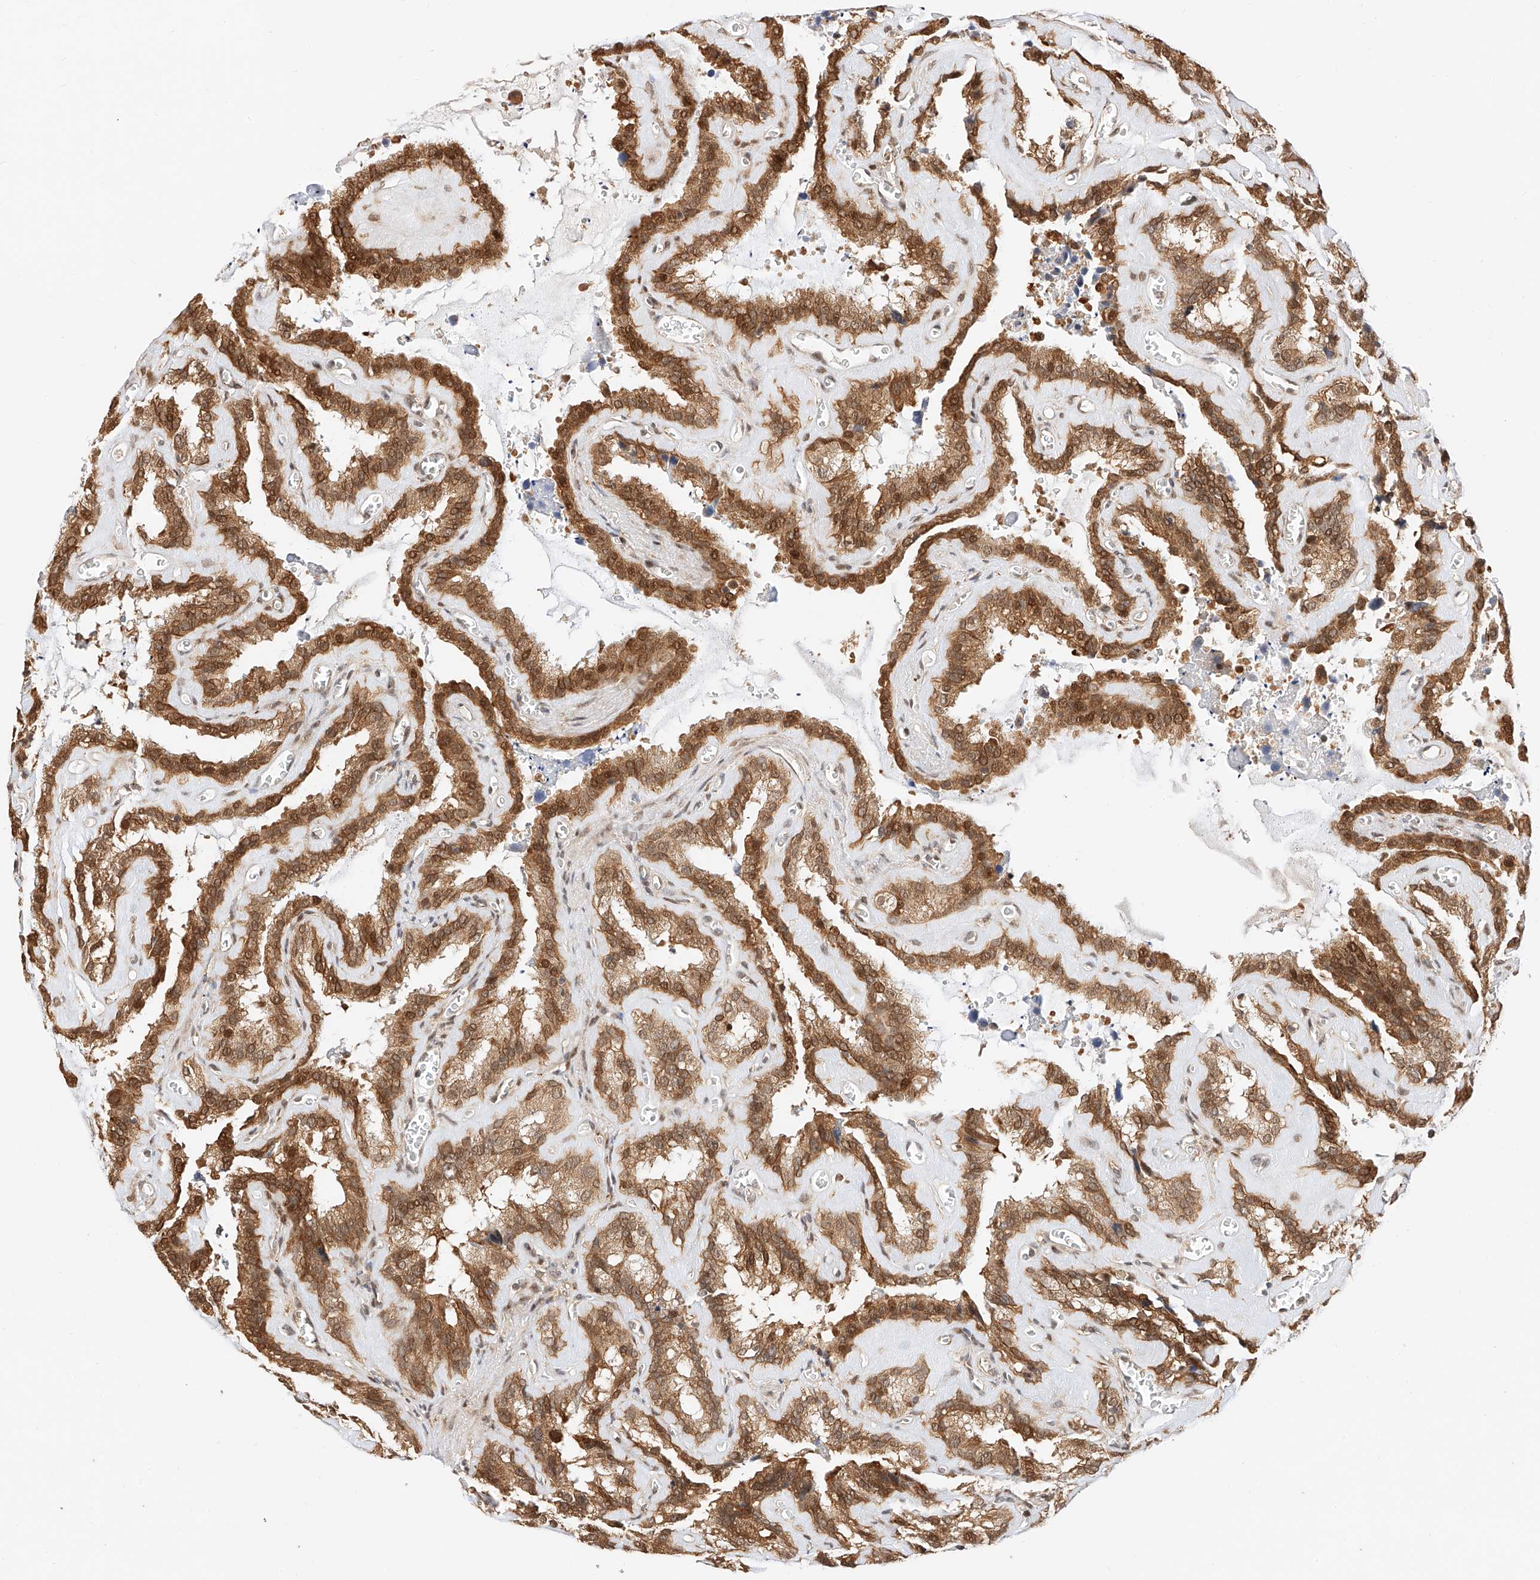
{"staining": {"intensity": "moderate", "quantity": ">75%", "location": "cytoplasmic/membranous,nuclear"}, "tissue": "seminal vesicle", "cell_type": "Glandular cells", "image_type": "normal", "snomed": [{"axis": "morphology", "description": "Normal tissue, NOS"}, {"axis": "topography", "description": "Prostate"}, {"axis": "topography", "description": "Seminal veicle"}], "caption": "An IHC image of benign tissue is shown. Protein staining in brown highlights moderate cytoplasmic/membranous,nuclear positivity in seminal vesicle within glandular cells. The staining was performed using DAB to visualize the protein expression in brown, while the nuclei were stained in blue with hematoxylin (Magnification: 20x).", "gene": "EIF4H", "patient": {"sex": "male", "age": 59}}